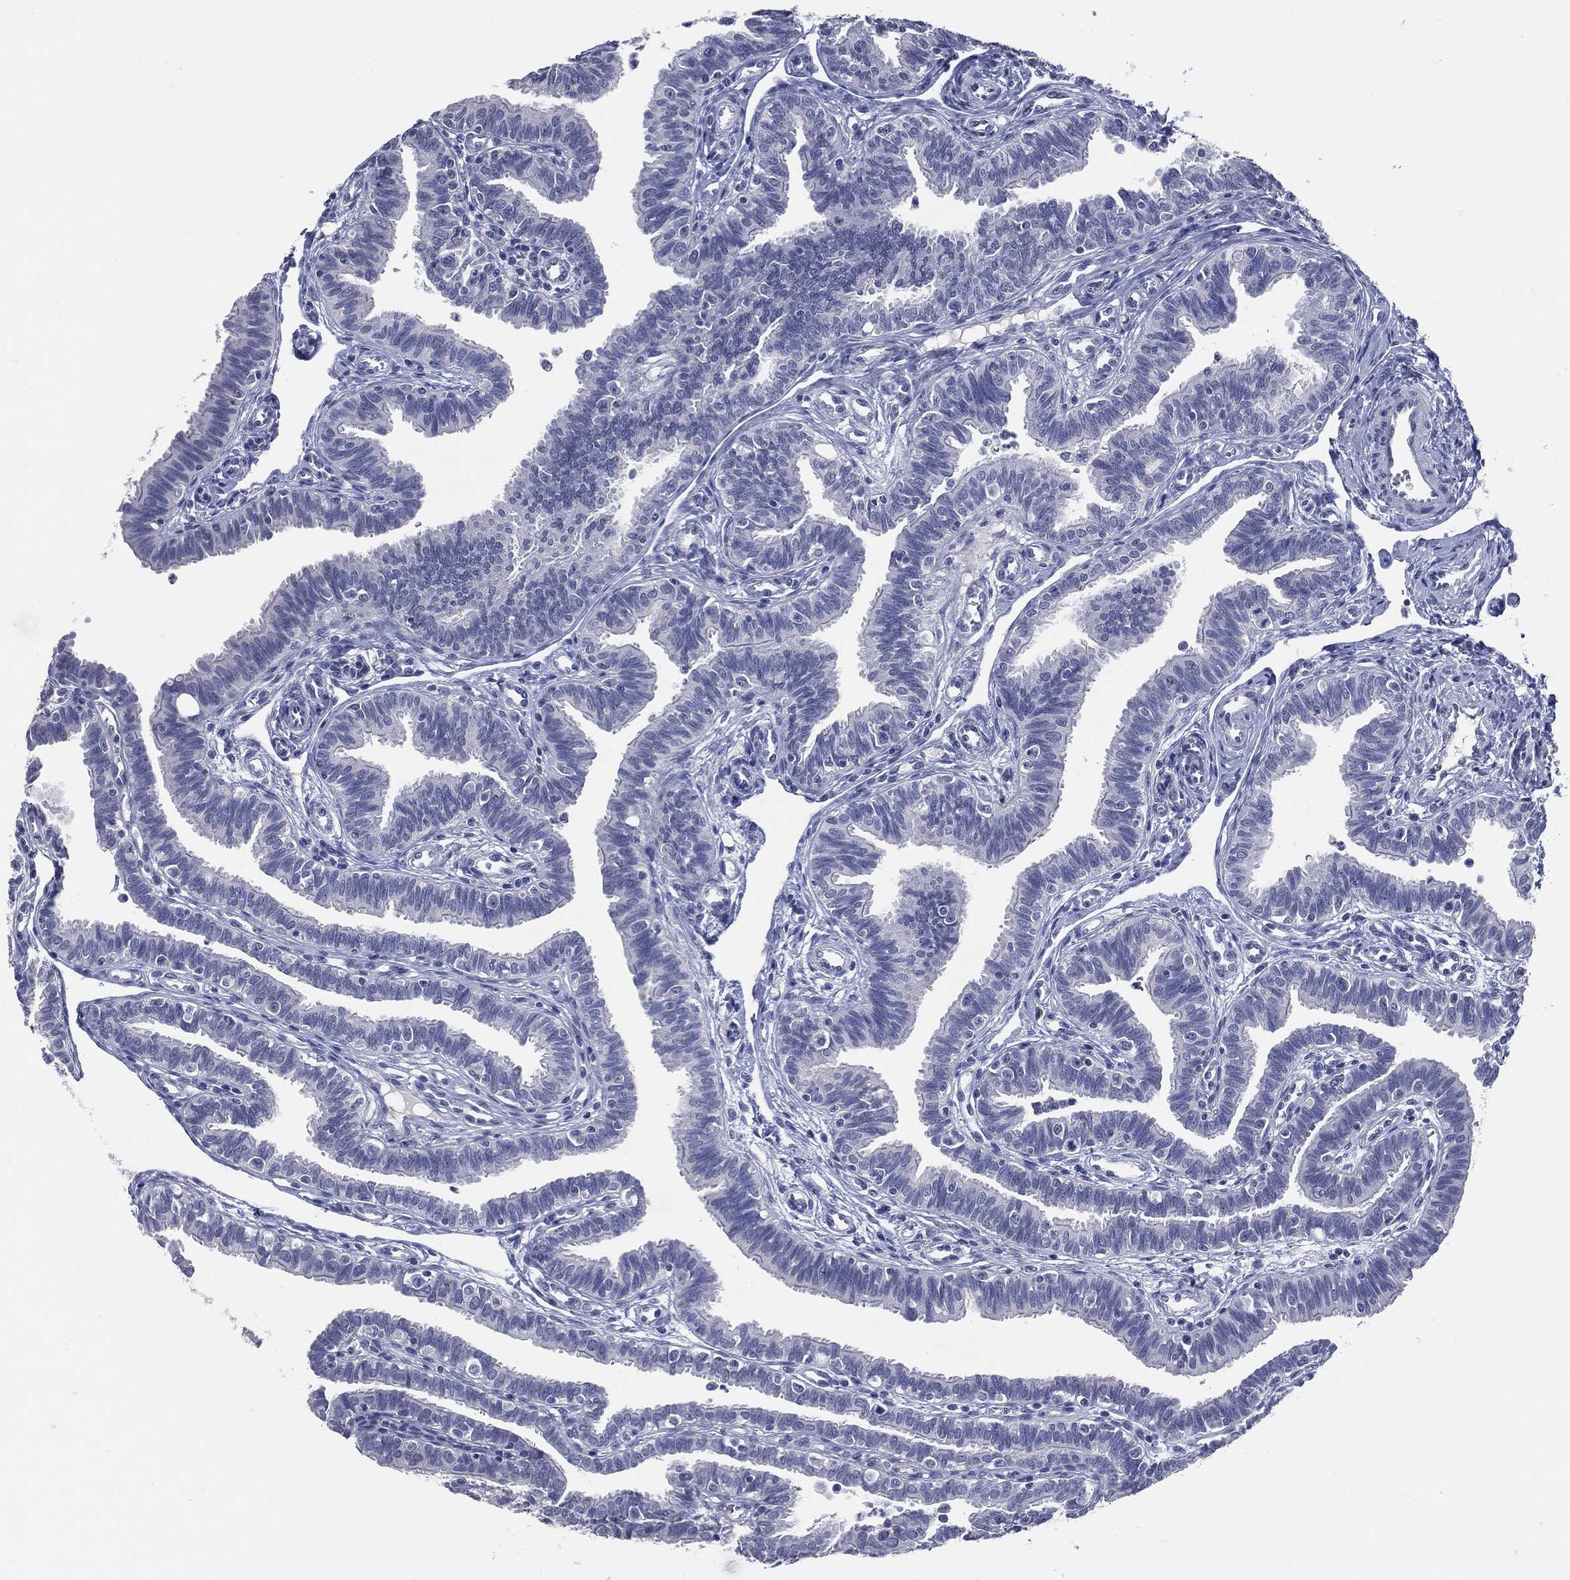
{"staining": {"intensity": "negative", "quantity": "none", "location": "none"}, "tissue": "fallopian tube", "cell_type": "Glandular cells", "image_type": "normal", "snomed": [{"axis": "morphology", "description": "Normal tissue, NOS"}, {"axis": "topography", "description": "Fallopian tube"}], "caption": "Human fallopian tube stained for a protein using immunohistochemistry reveals no expression in glandular cells.", "gene": "TSHB", "patient": {"sex": "female", "age": 36}}